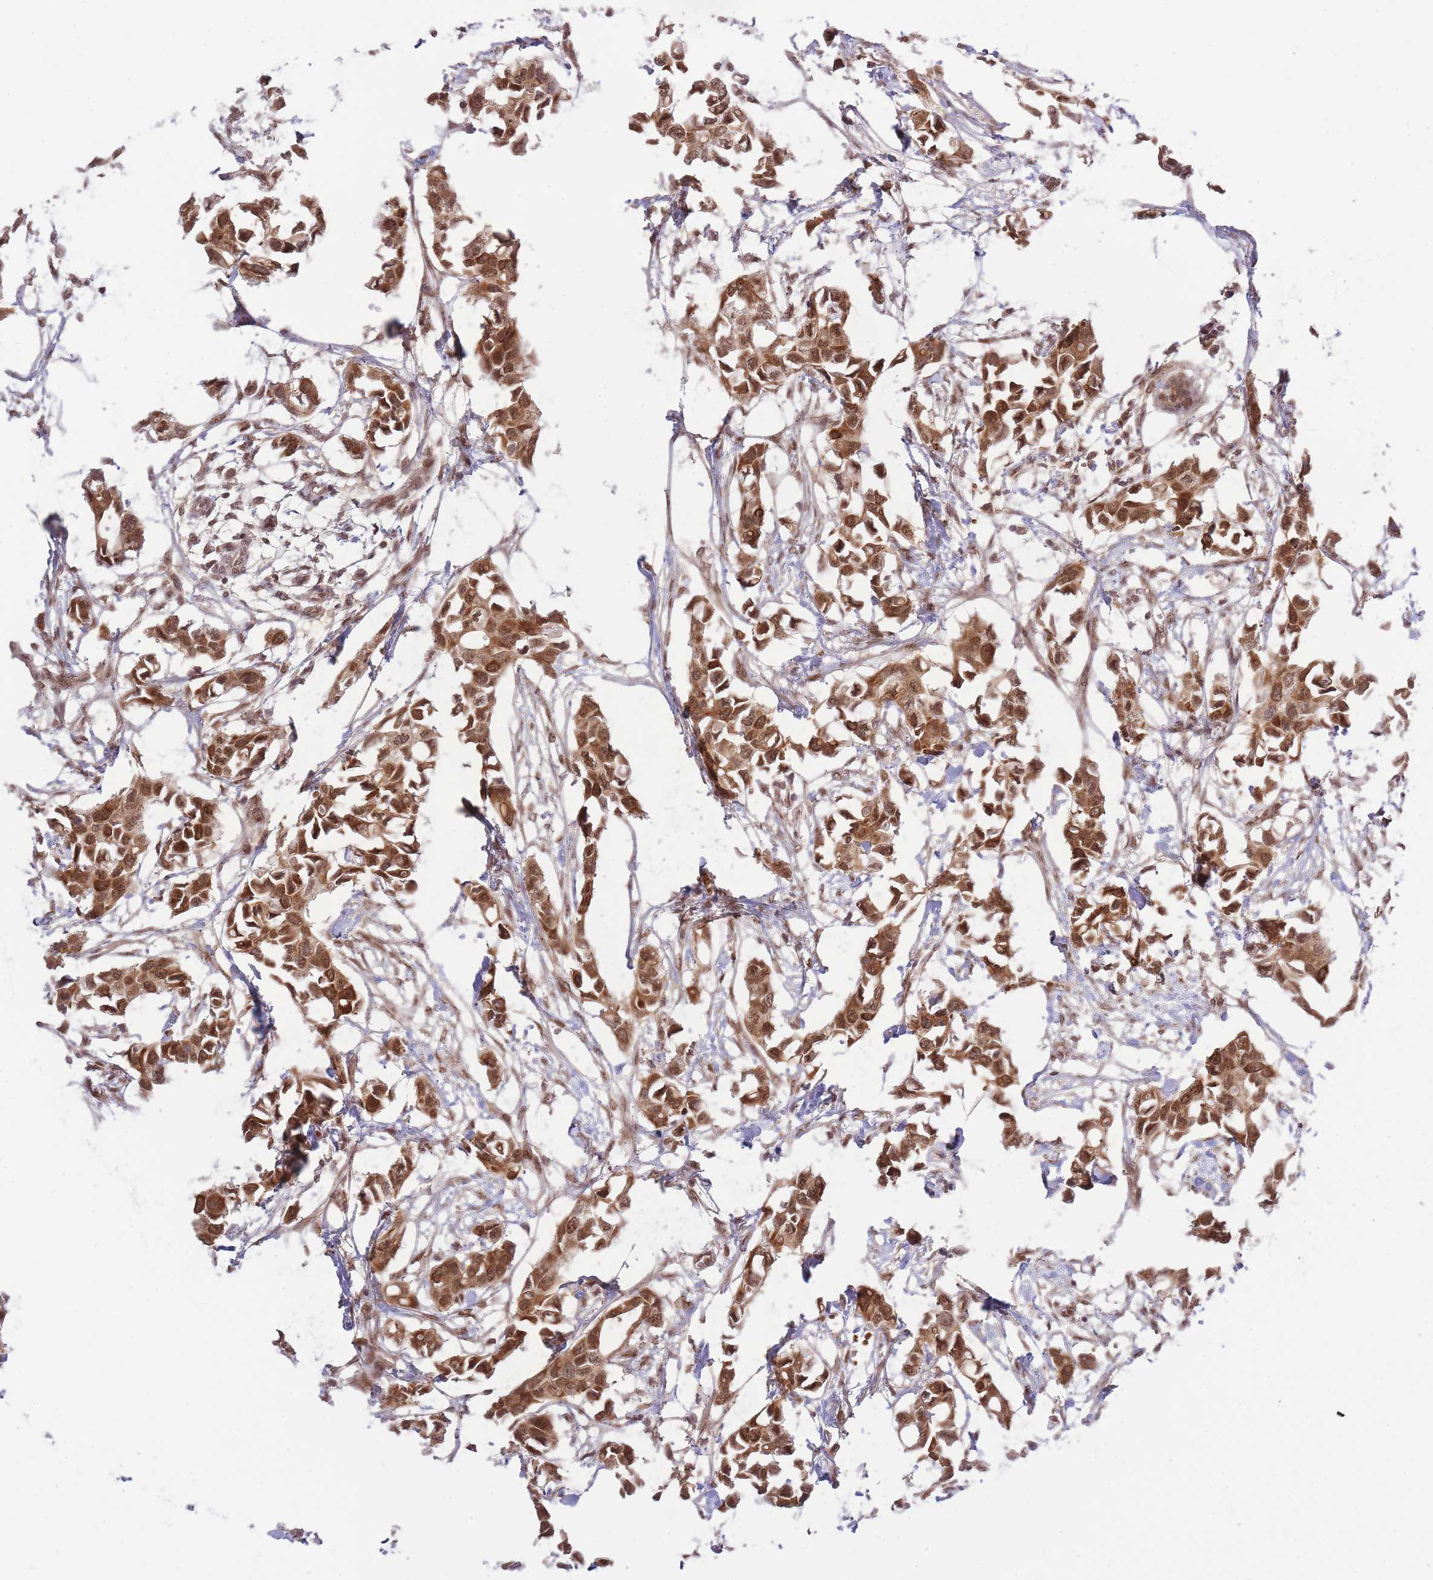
{"staining": {"intensity": "moderate", "quantity": ">75%", "location": "cytoplasmic/membranous,nuclear"}, "tissue": "breast cancer", "cell_type": "Tumor cells", "image_type": "cancer", "snomed": [{"axis": "morphology", "description": "Duct carcinoma"}, {"axis": "topography", "description": "Breast"}], "caption": "Protein staining of breast cancer (infiltrating ductal carcinoma) tissue shows moderate cytoplasmic/membranous and nuclear staining in about >75% of tumor cells.", "gene": "CARD8", "patient": {"sex": "female", "age": 41}}